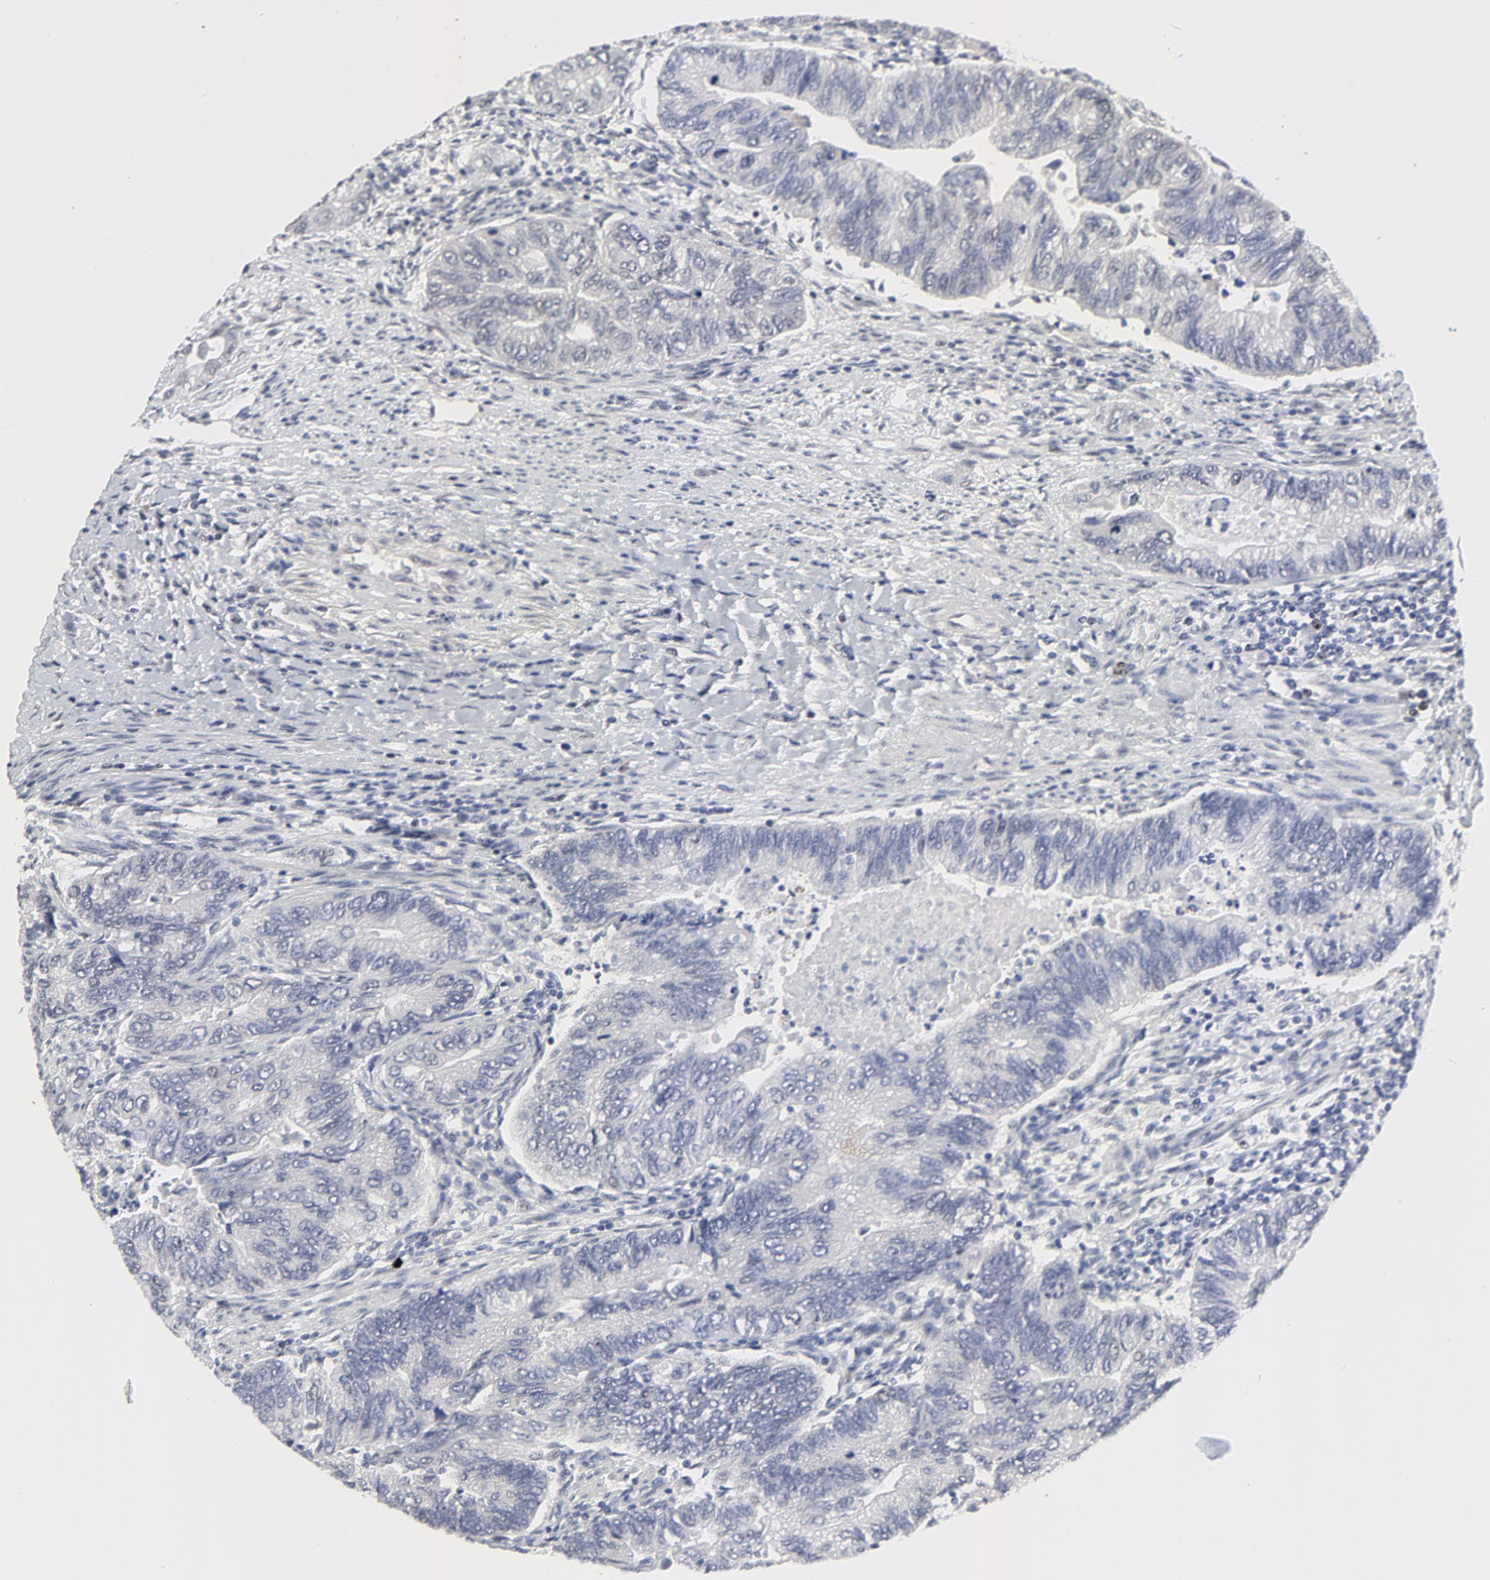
{"staining": {"intensity": "negative", "quantity": "none", "location": "none"}, "tissue": "colorectal cancer", "cell_type": "Tumor cells", "image_type": "cancer", "snomed": [{"axis": "morphology", "description": "Adenocarcinoma, NOS"}, {"axis": "topography", "description": "Colon"}], "caption": "DAB (3,3'-diaminobenzidine) immunohistochemical staining of human colorectal cancer reveals no significant expression in tumor cells. (Brightfield microscopy of DAB (3,3'-diaminobenzidine) immunohistochemistry (IHC) at high magnification).", "gene": "ZNF589", "patient": {"sex": "female", "age": 11}}